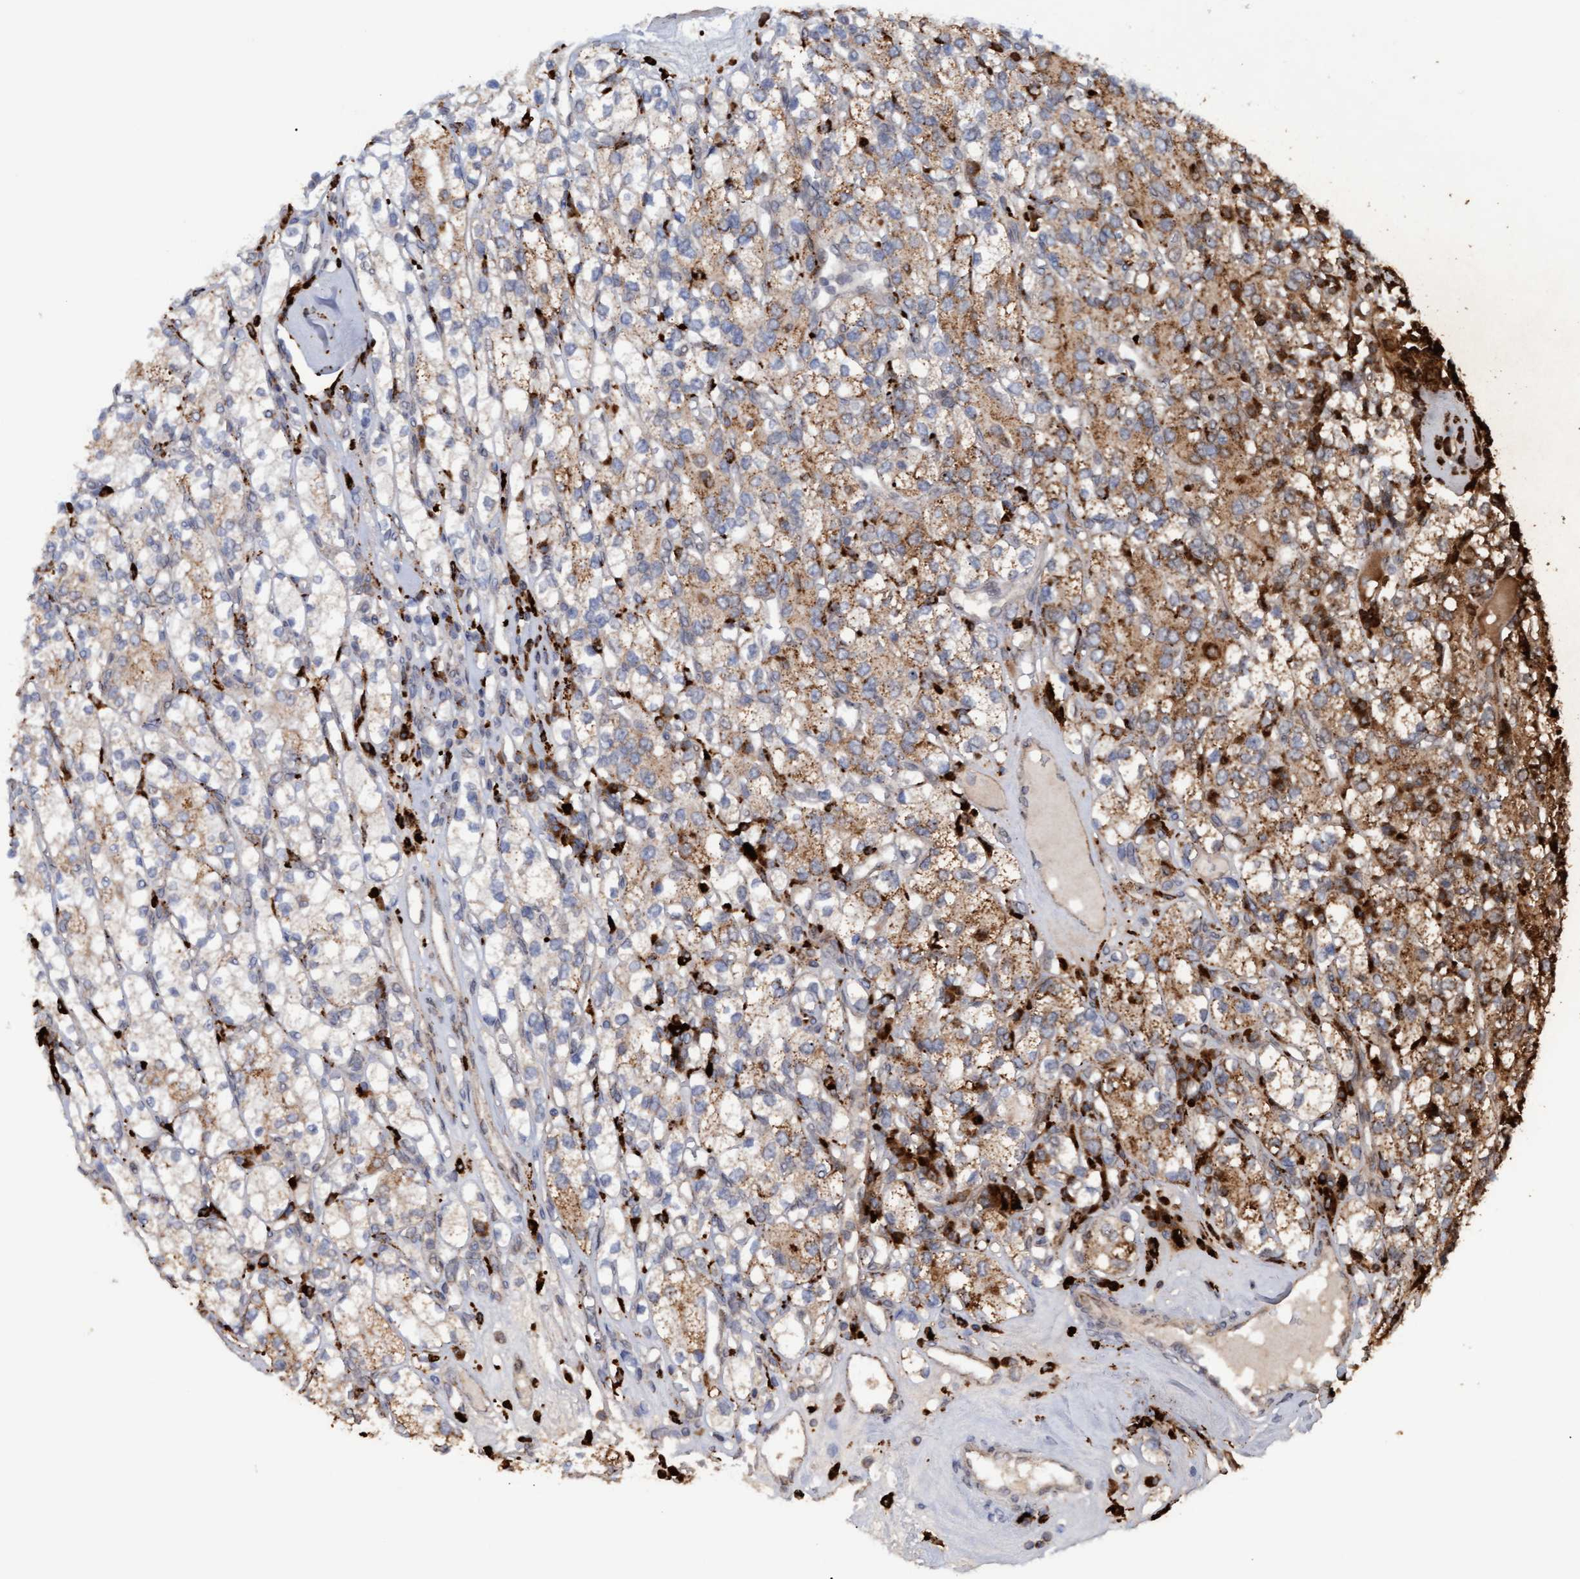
{"staining": {"intensity": "moderate", "quantity": "25%-75%", "location": "cytoplasmic/membranous"}, "tissue": "renal cancer", "cell_type": "Tumor cells", "image_type": "cancer", "snomed": [{"axis": "morphology", "description": "Adenocarcinoma, NOS"}, {"axis": "topography", "description": "Kidney"}], "caption": "Immunohistochemical staining of human adenocarcinoma (renal) shows medium levels of moderate cytoplasmic/membranous expression in about 25%-75% of tumor cells.", "gene": "MGLL", "patient": {"sex": "male", "age": 77}}